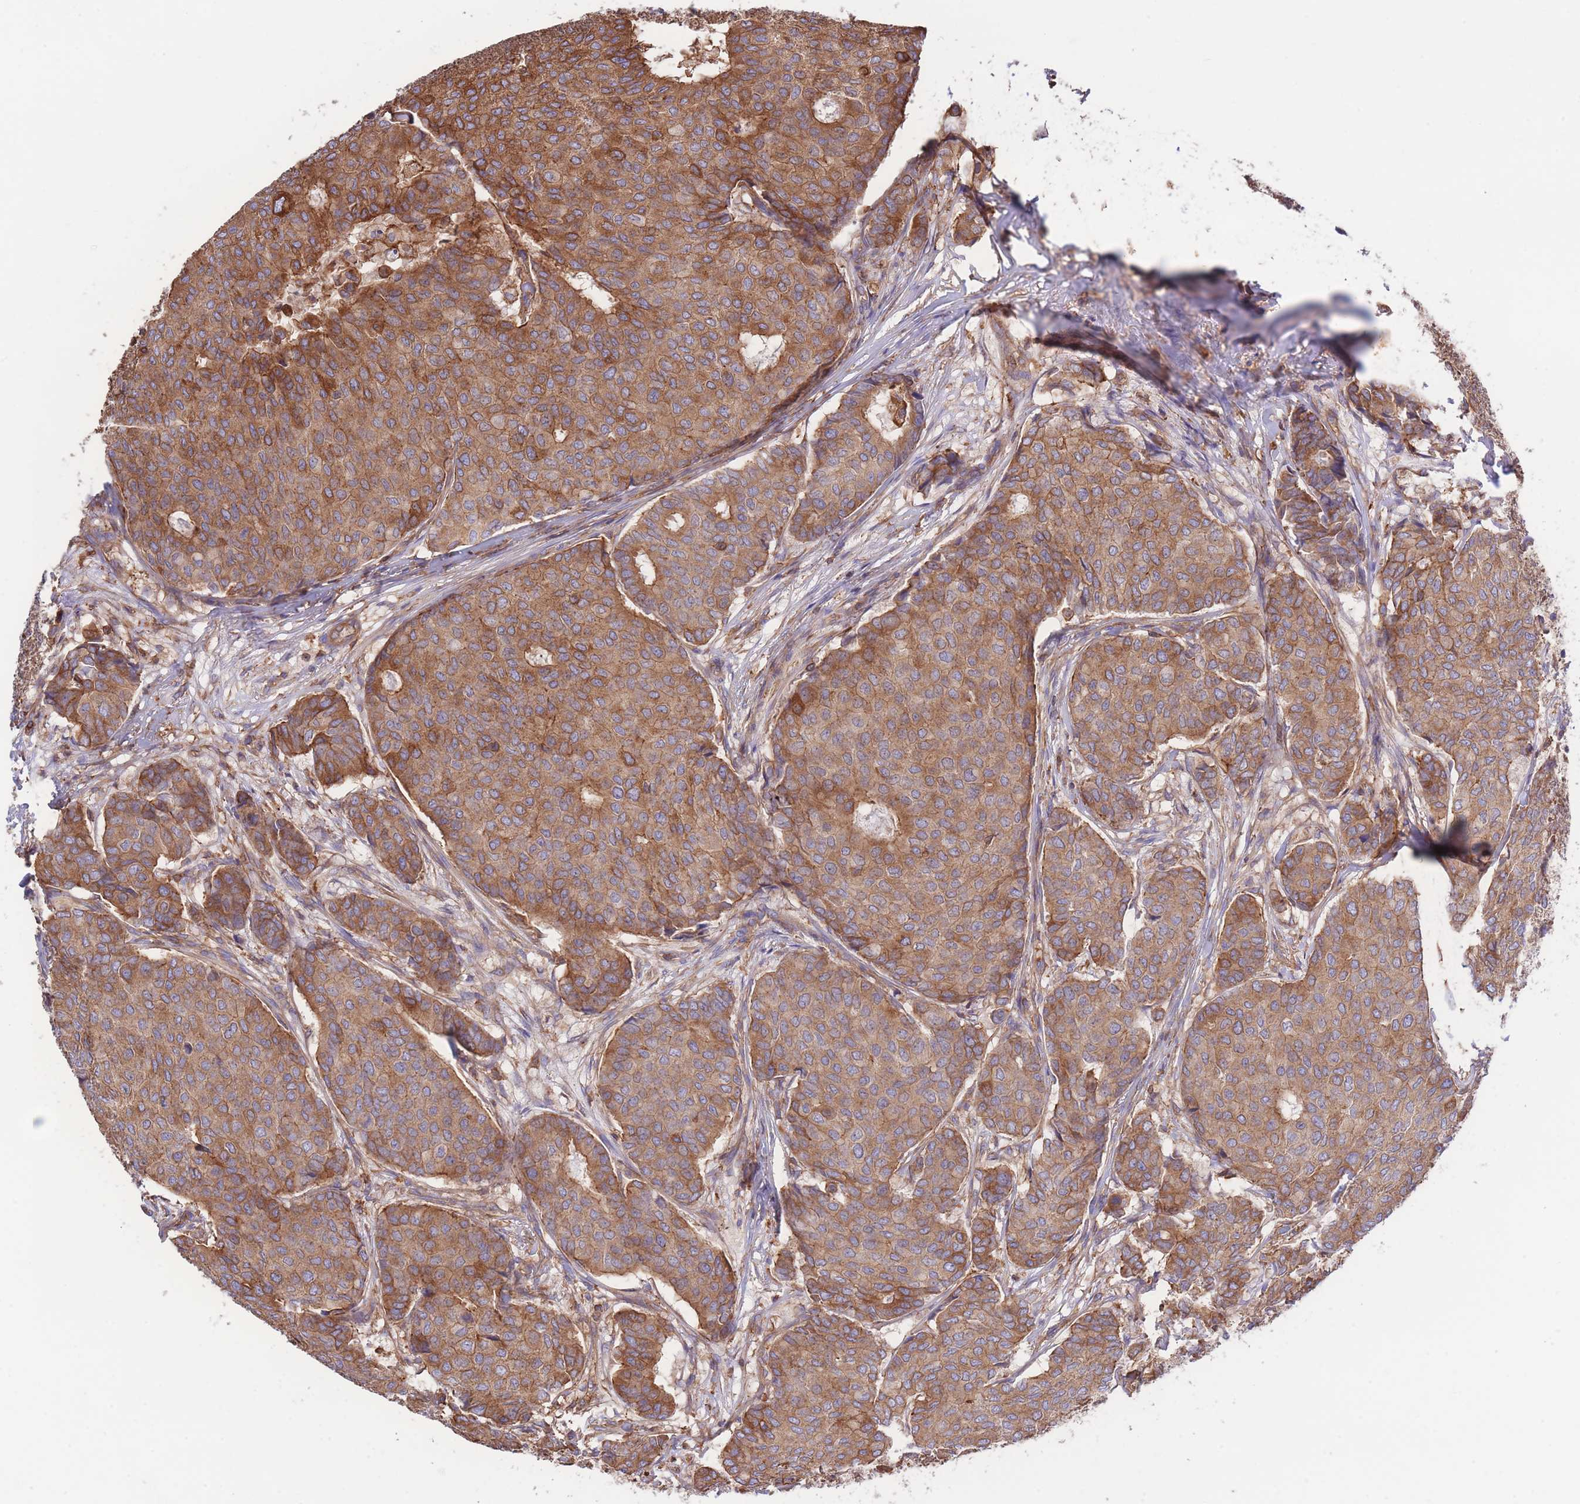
{"staining": {"intensity": "strong", "quantity": ">75%", "location": "cytoplasmic/membranous"}, "tissue": "breast cancer", "cell_type": "Tumor cells", "image_type": "cancer", "snomed": [{"axis": "morphology", "description": "Duct carcinoma"}, {"axis": "topography", "description": "Breast"}], "caption": "Immunohistochemical staining of breast cancer demonstrates high levels of strong cytoplasmic/membranous protein positivity in about >75% of tumor cells.", "gene": "LRRN4CL", "patient": {"sex": "female", "age": 75}}